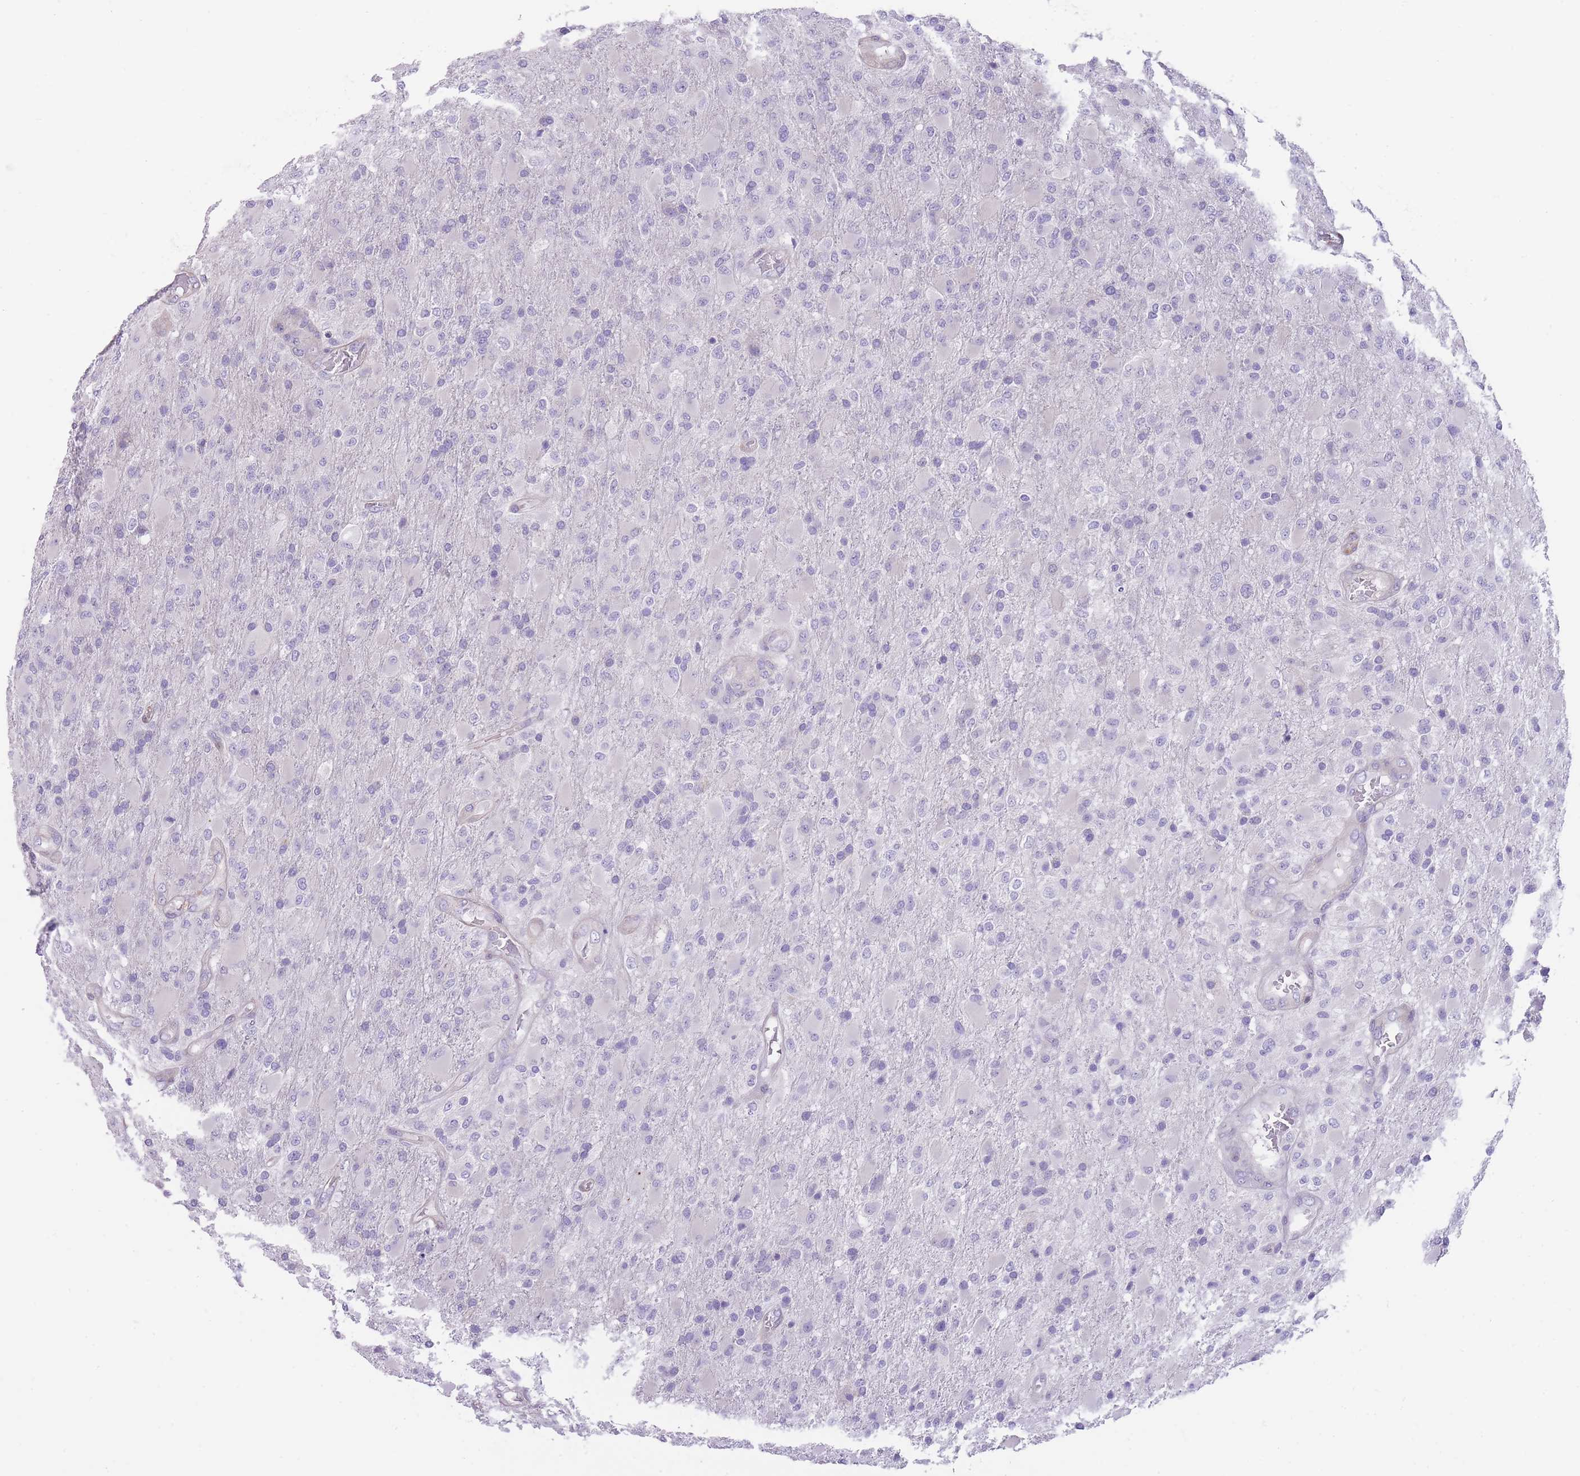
{"staining": {"intensity": "negative", "quantity": "none", "location": "none"}, "tissue": "glioma", "cell_type": "Tumor cells", "image_type": "cancer", "snomed": [{"axis": "morphology", "description": "Glioma, malignant, Low grade"}, {"axis": "topography", "description": "Brain"}], "caption": "This is an IHC histopathology image of human glioma. There is no expression in tumor cells.", "gene": "OR11H12", "patient": {"sex": "male", "age": 65}}